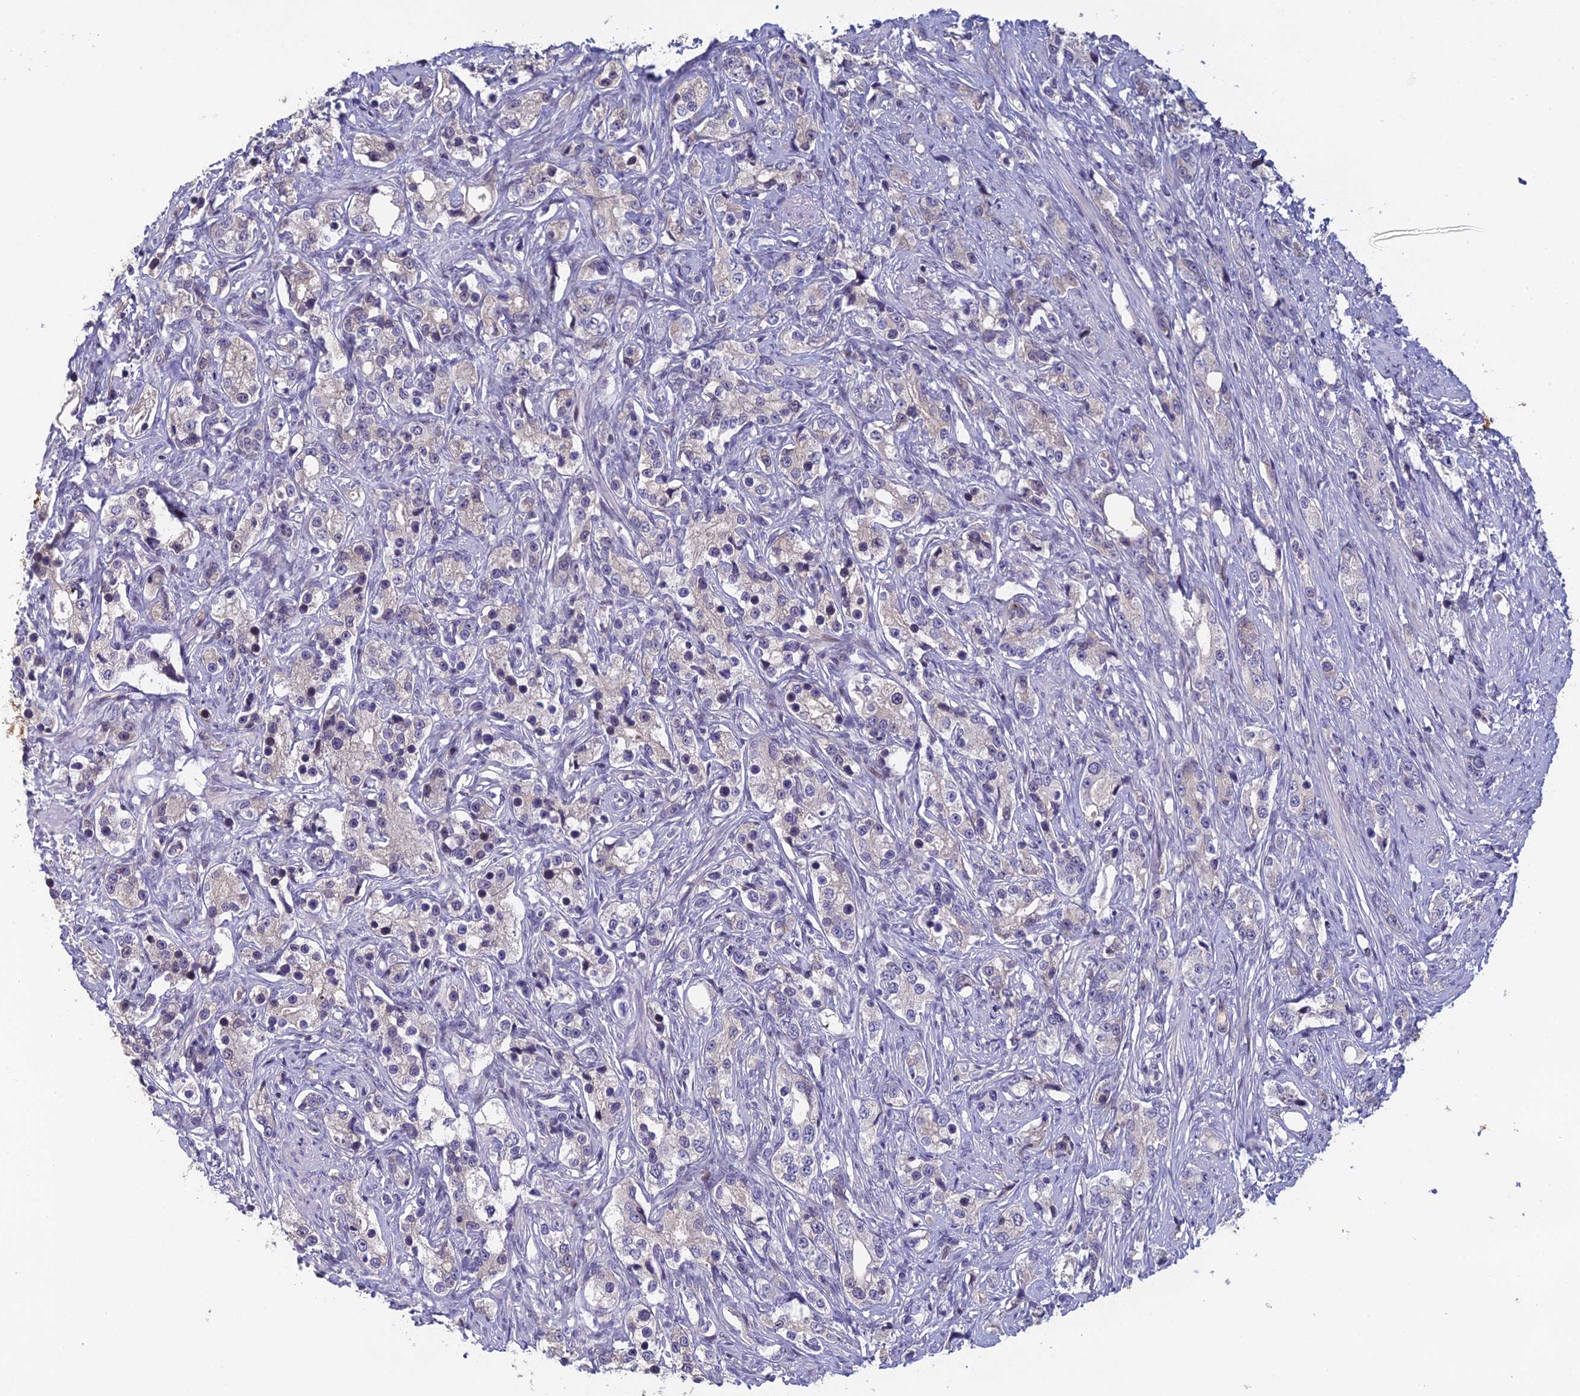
{"staining": {"intensity": "negative", "quantity": "none", "location": "none"}, "tissue": "prostate cancer", "cell_type": "Tumor cells", "image_type": "cancer", "snomed": [{"axis": "morphology", "description": "Adenocarcinoma, High grade"}, {"axis": "topography", "description": "Prostate"}], "caption": "IHC micrograph of neoplastic tissue: adenocarcinoma (high-grade) (prostate) stained with DAB reveals no significant protein positivity in tumor cells. (Stains: DAB (3,3'-diaminobenzidine) IHC with hematoxylin counter stain, Microscopy: brightfield microscopy at high magnification).", "gene": "TMEM134", "patient": {"sex": "male", "age": 63}}